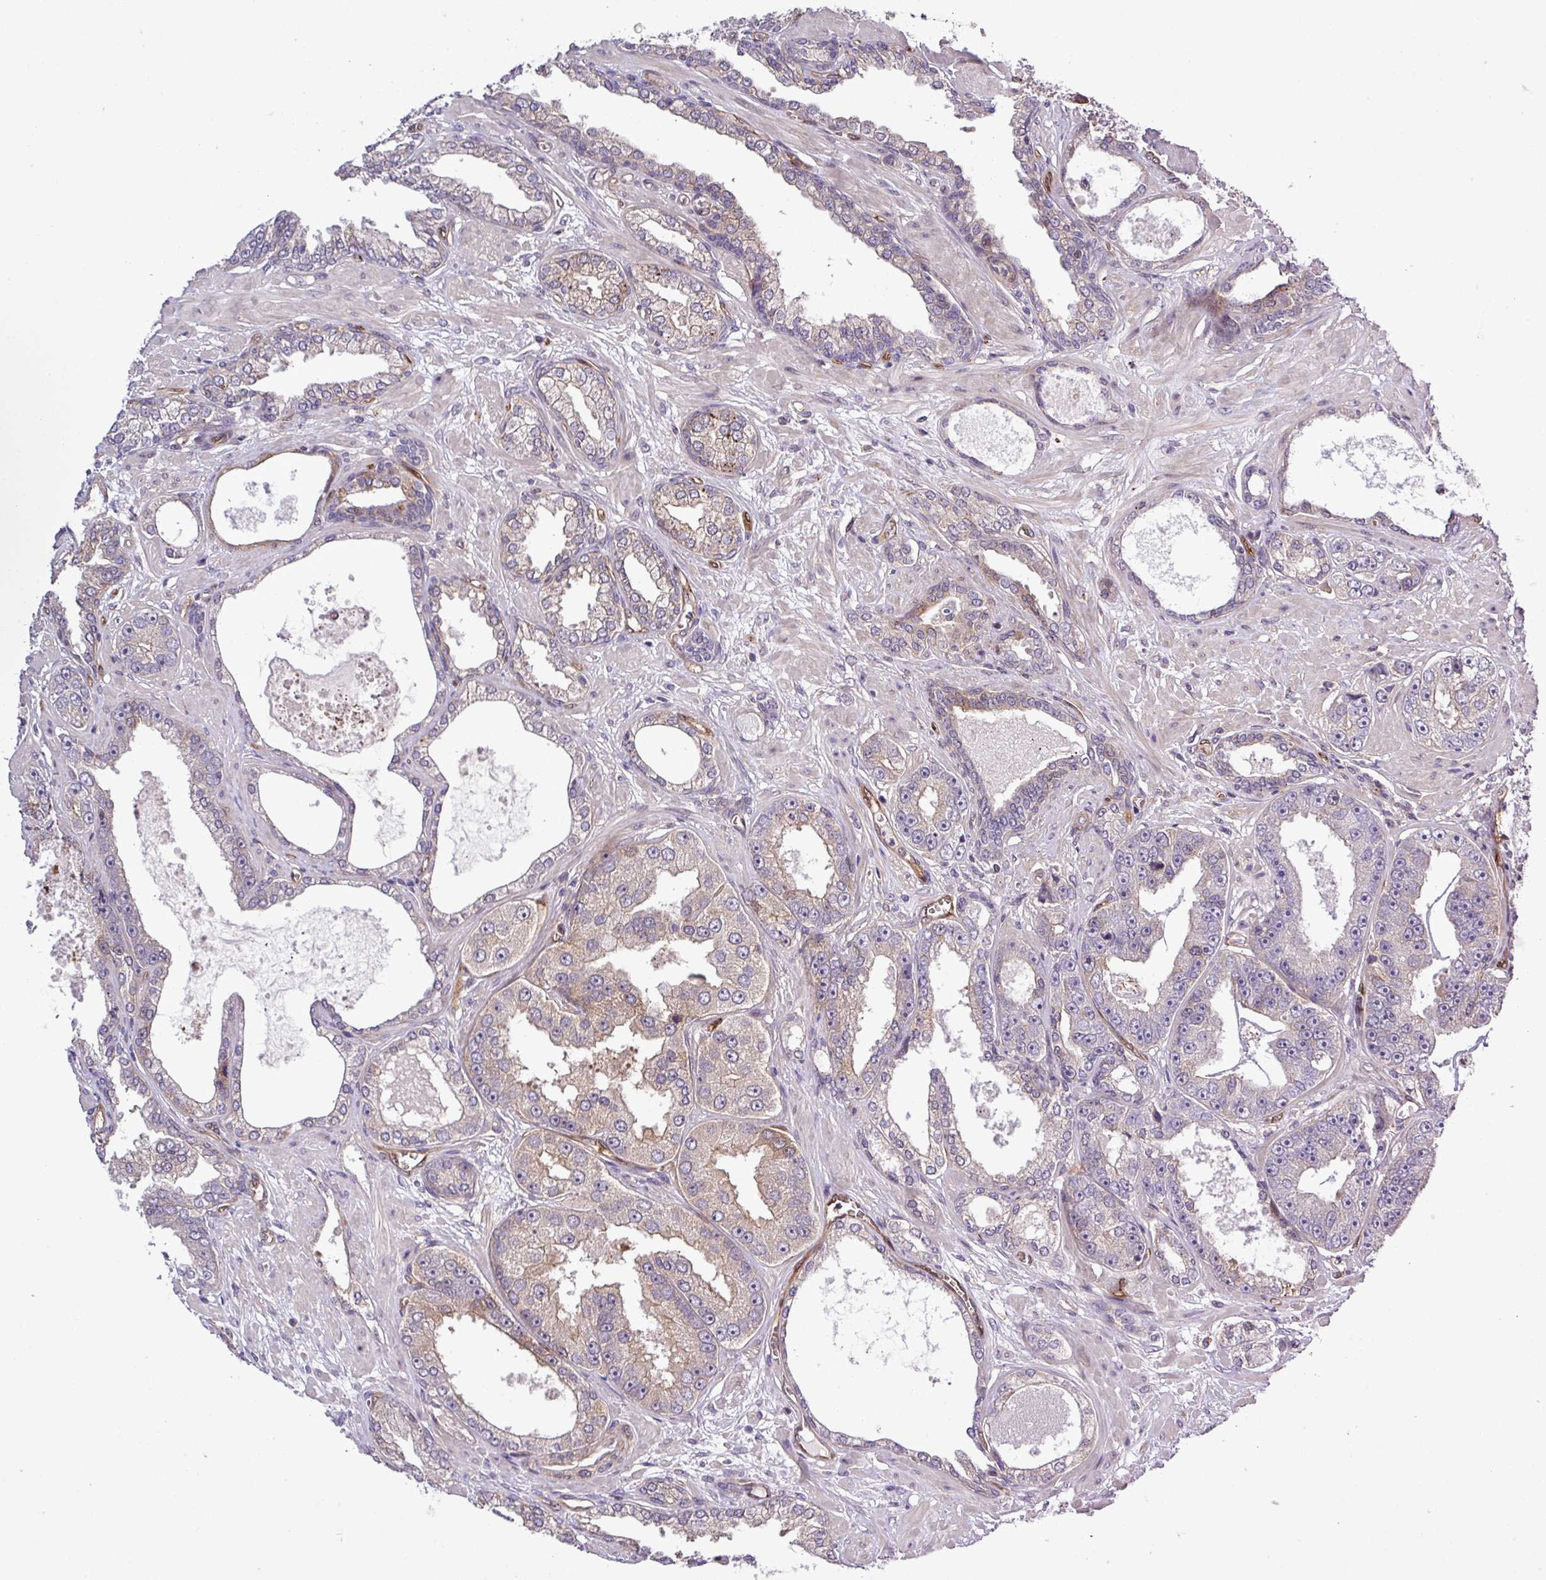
{"staining": {"intensity": "weak", "quantity": "<25%", "location": "cytoplasmic/membranous"}, "tissue": "prostate cancer", "cell_type": "Tumor cells", "image_type": "cancer", "snomed": [{"axis": "morphology", "description": "Adenocarcinoma, High grade"}, {"axis": "topography", "description": "Prostate"}], "caption": "Prostate cancer (adenocarcinoma (high-grade)) was stained to show a protein in brown. There is no significant positivity in tumor cells. The staining is performed using DAB brown chromogen with nuclei counter-stained in using hematoxylin.", "gene": "CARHSP1", "patient": {"sex": "male", "age": 71}}